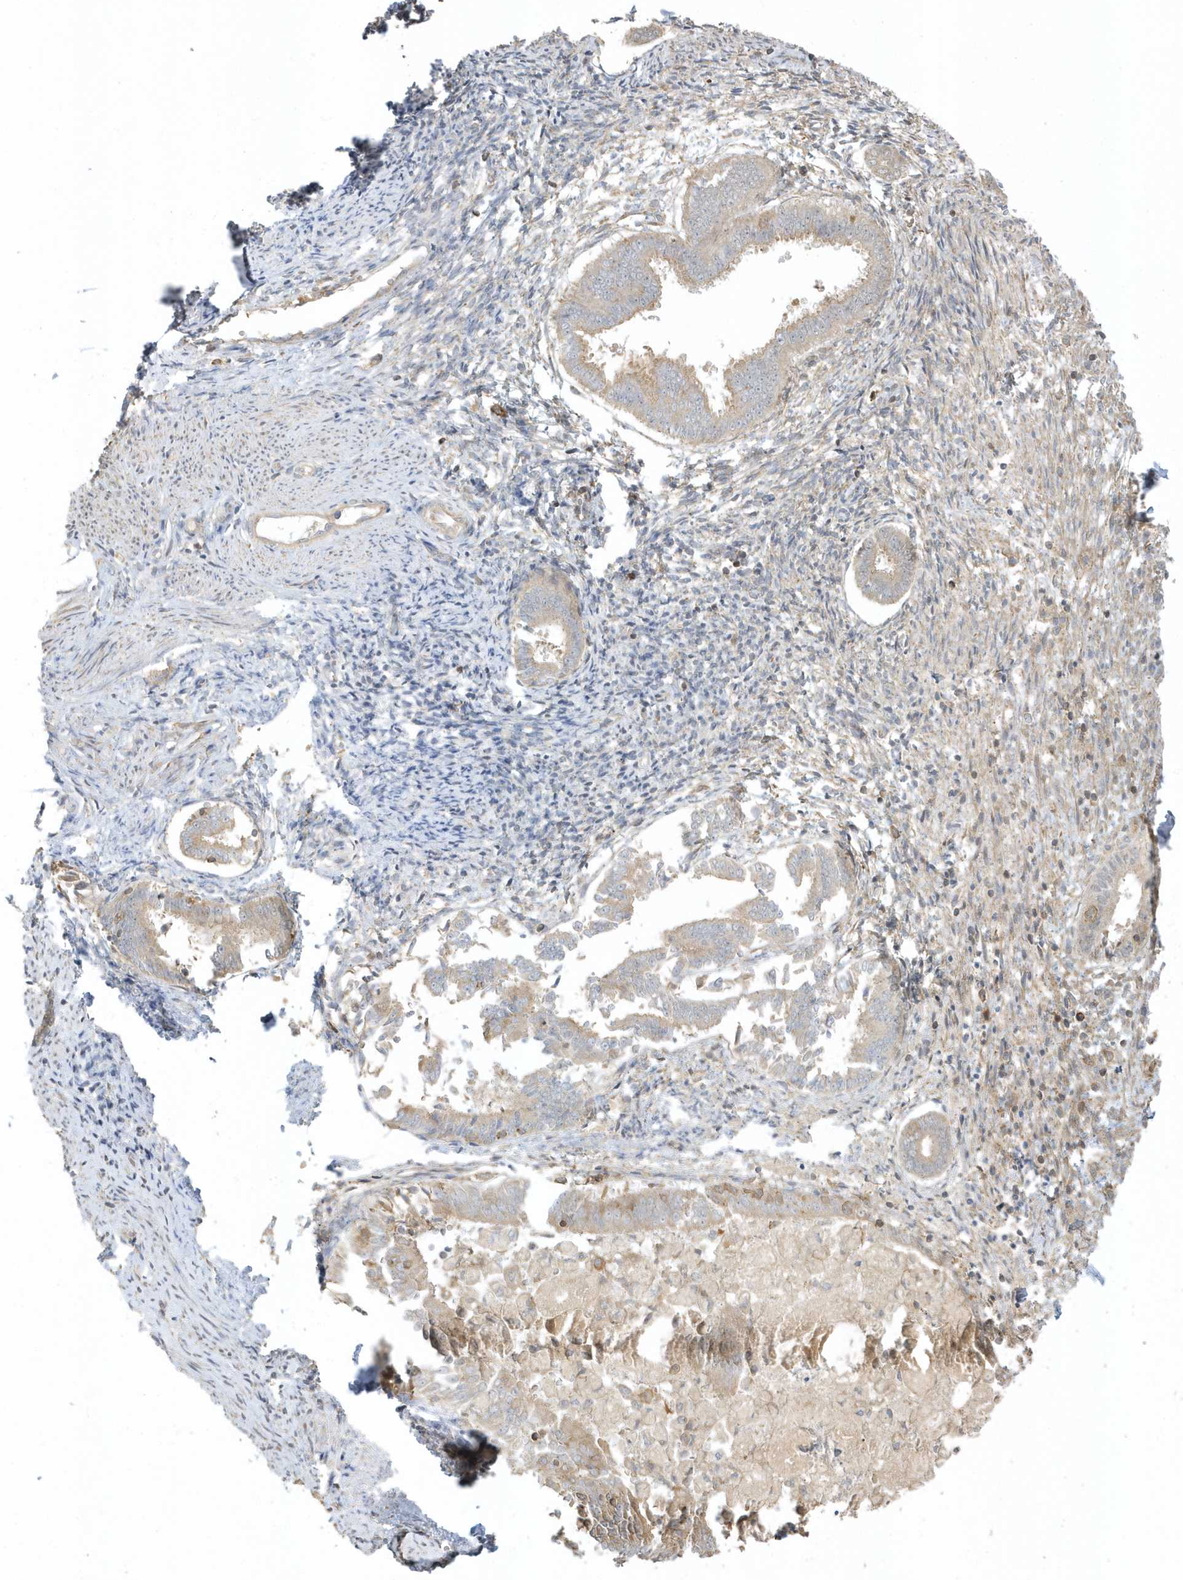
{"staining": {"intensity": "negative", "quantity": "none", "location": "none"}, "tissue": "endometrium", "cell_type": "Cells in endometrial stroma", "image_type": "normal", "snomed": [{"axis": "morphology", "description": "Normal tissue, NOS"}, {"axis": "topography", "description": "Endometrium"}], "caption": "Immunohistochemistry (IHC) of benign human endometrium shows no staining in cells in endometrial stroma. (DAB immunohistochemistry (IHC) with hematoxylin counter stain).", "gene": "ZBTB8A", "patient": {"sex": "female", "age": 56}}